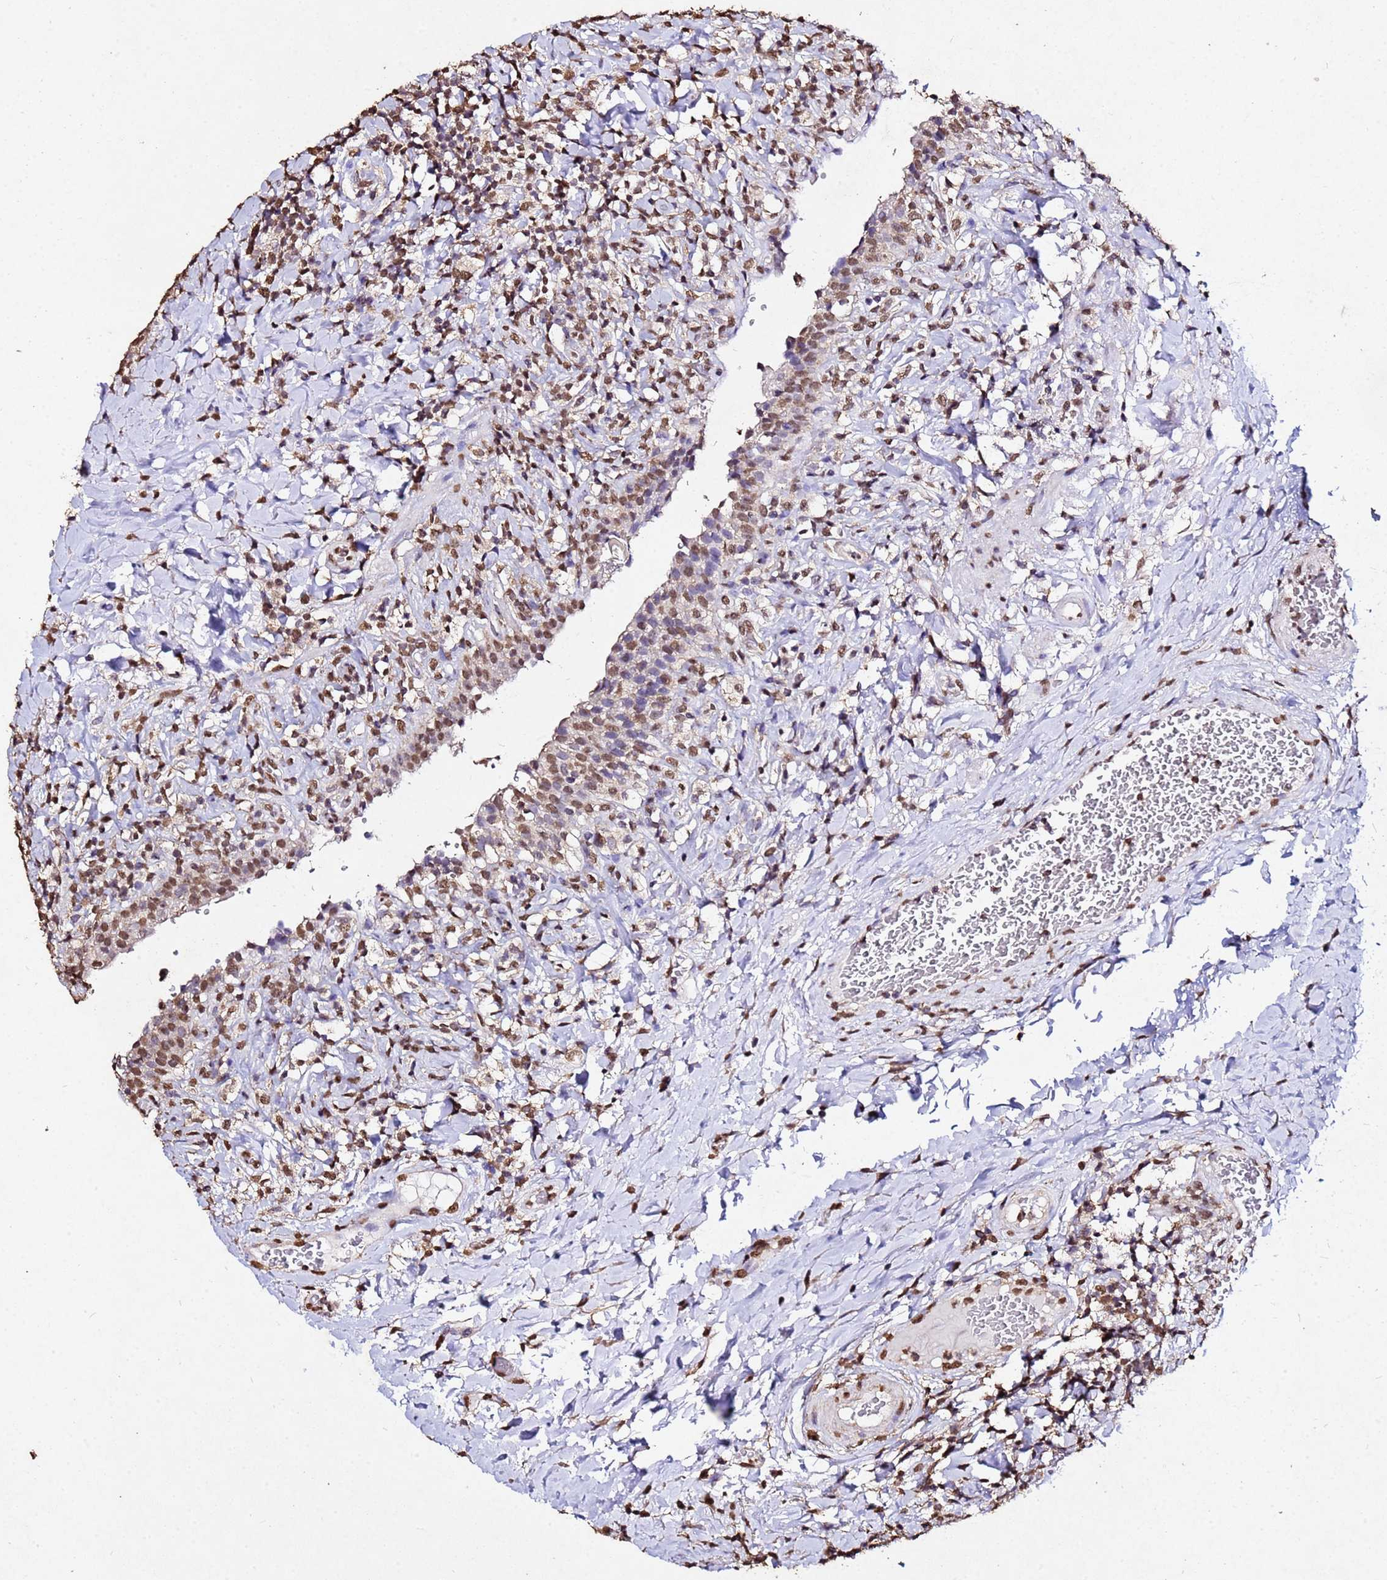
{"staining": {"intensity": "moderate", "quantity": ">75%", "location": "nuclear"}, "tissue": "urinary bladder", "cell_type": "Urothelial cells", "image_type": "normal", "snomed": [{"axis": "morphology", "description": "Normal tissue, NOS"}, {"axis": "morphology", "description": "Inflammation, NOS"}, {"axis": "topography", "description": "Urinary bladder"}], "caption": "Immunohistochemistry of unremarkable human urinary bladder demonstrates medium levels of moderate nuclear staining in about >75% of urothelial cells. Nuclei are stained in blue.", "gene": "MYOCD", "patient": {"sex": "male", "age": 64}}